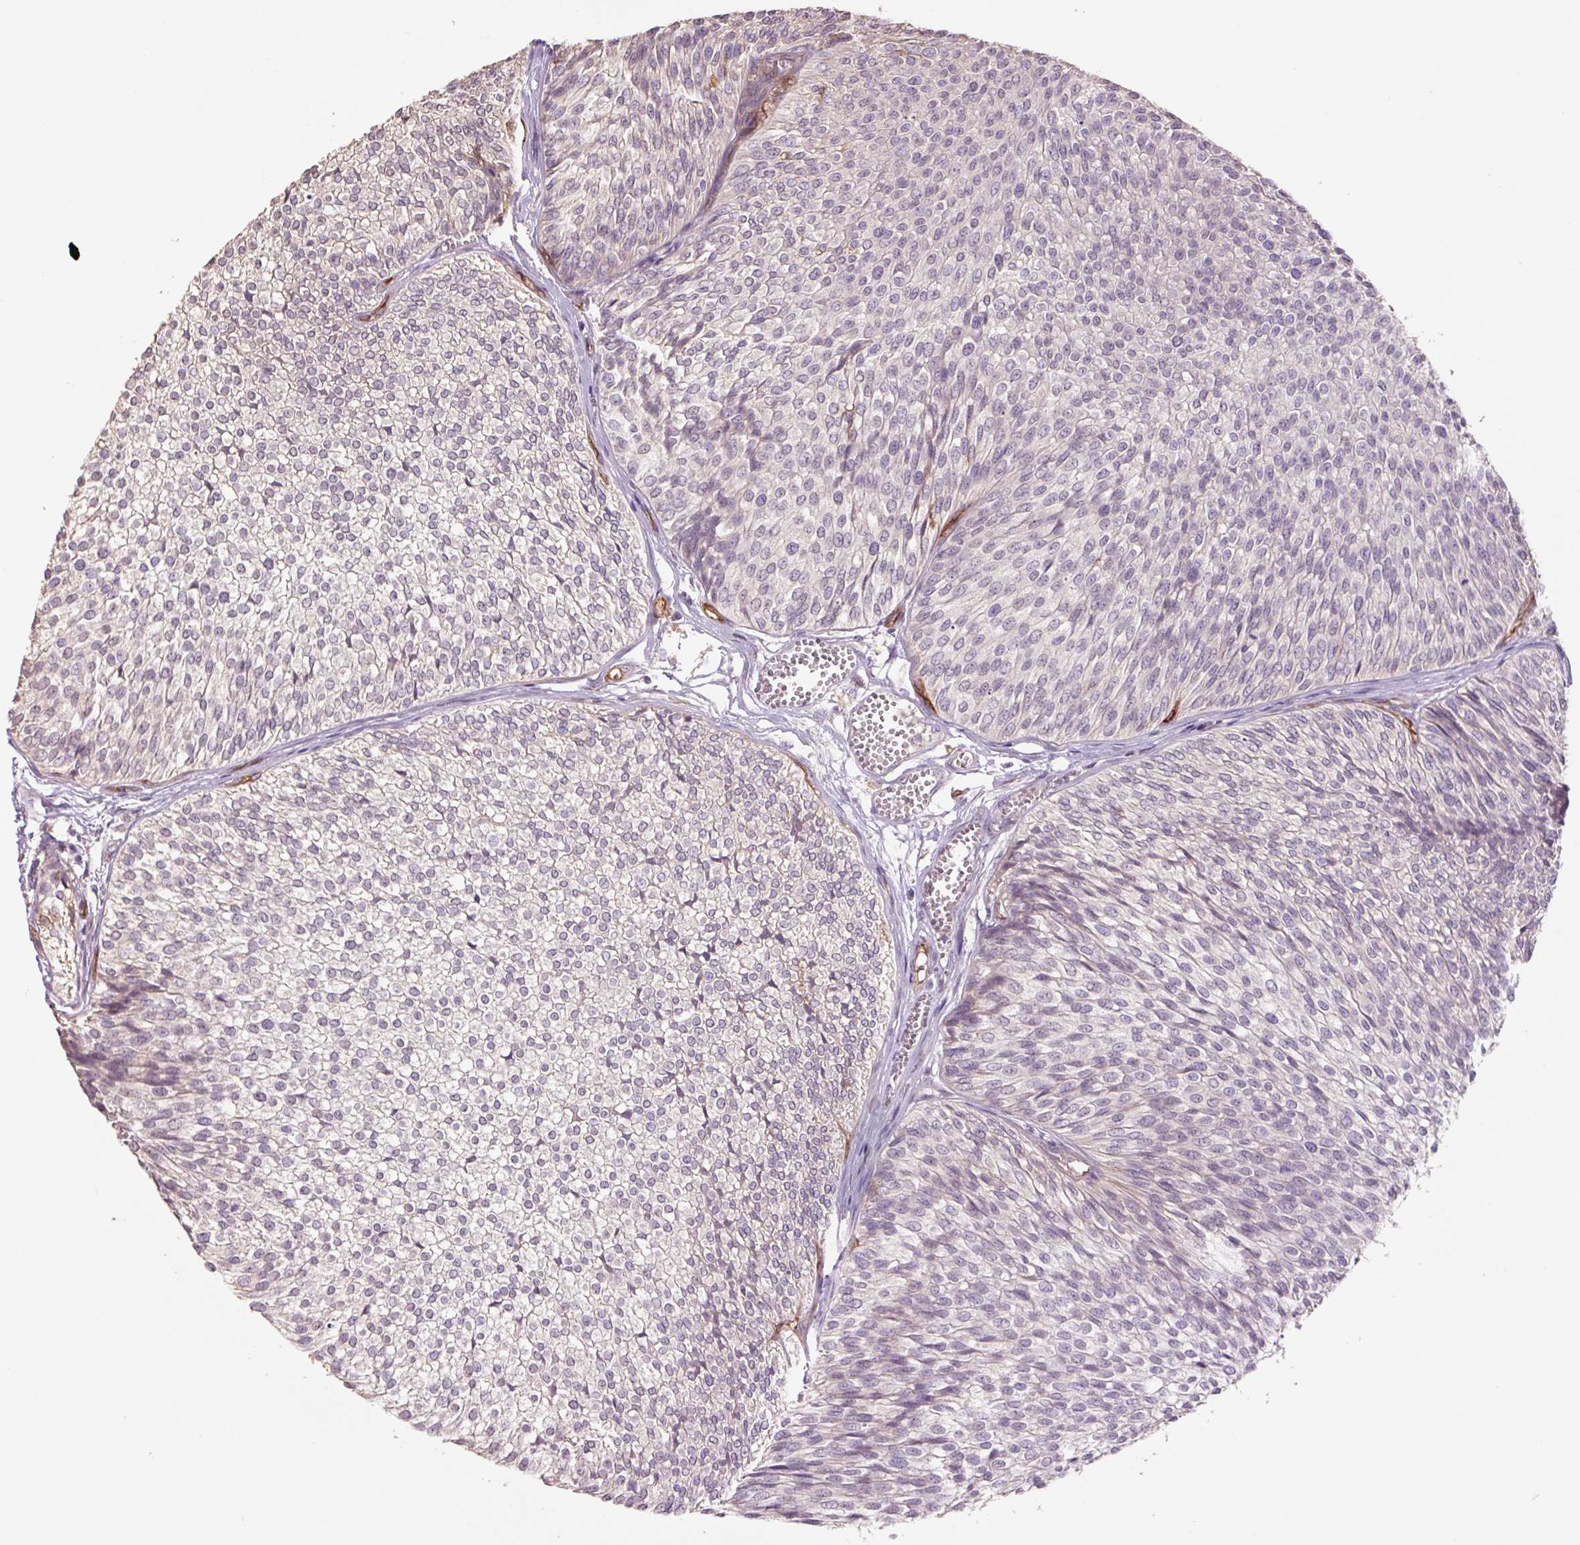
{"staining": {"intensity": "negative", "quantity": "none", "location": "none"}, "tissue": "urothelial cancer", "cell_type": "Tumor cells", "image_type": "cancer", "snomed": [{"axis": "morphology", "description": "Urothelial carcinoma, Low grade"}, {"axis": "topography", "description": "Urinary bladder"}], "caption": "This is an IHC photomicrograph of human urothelial cancer. There is no expression in tumor cells.", "gene": "SLC1A4", "patient": {"sex": "male", "age": 91}}